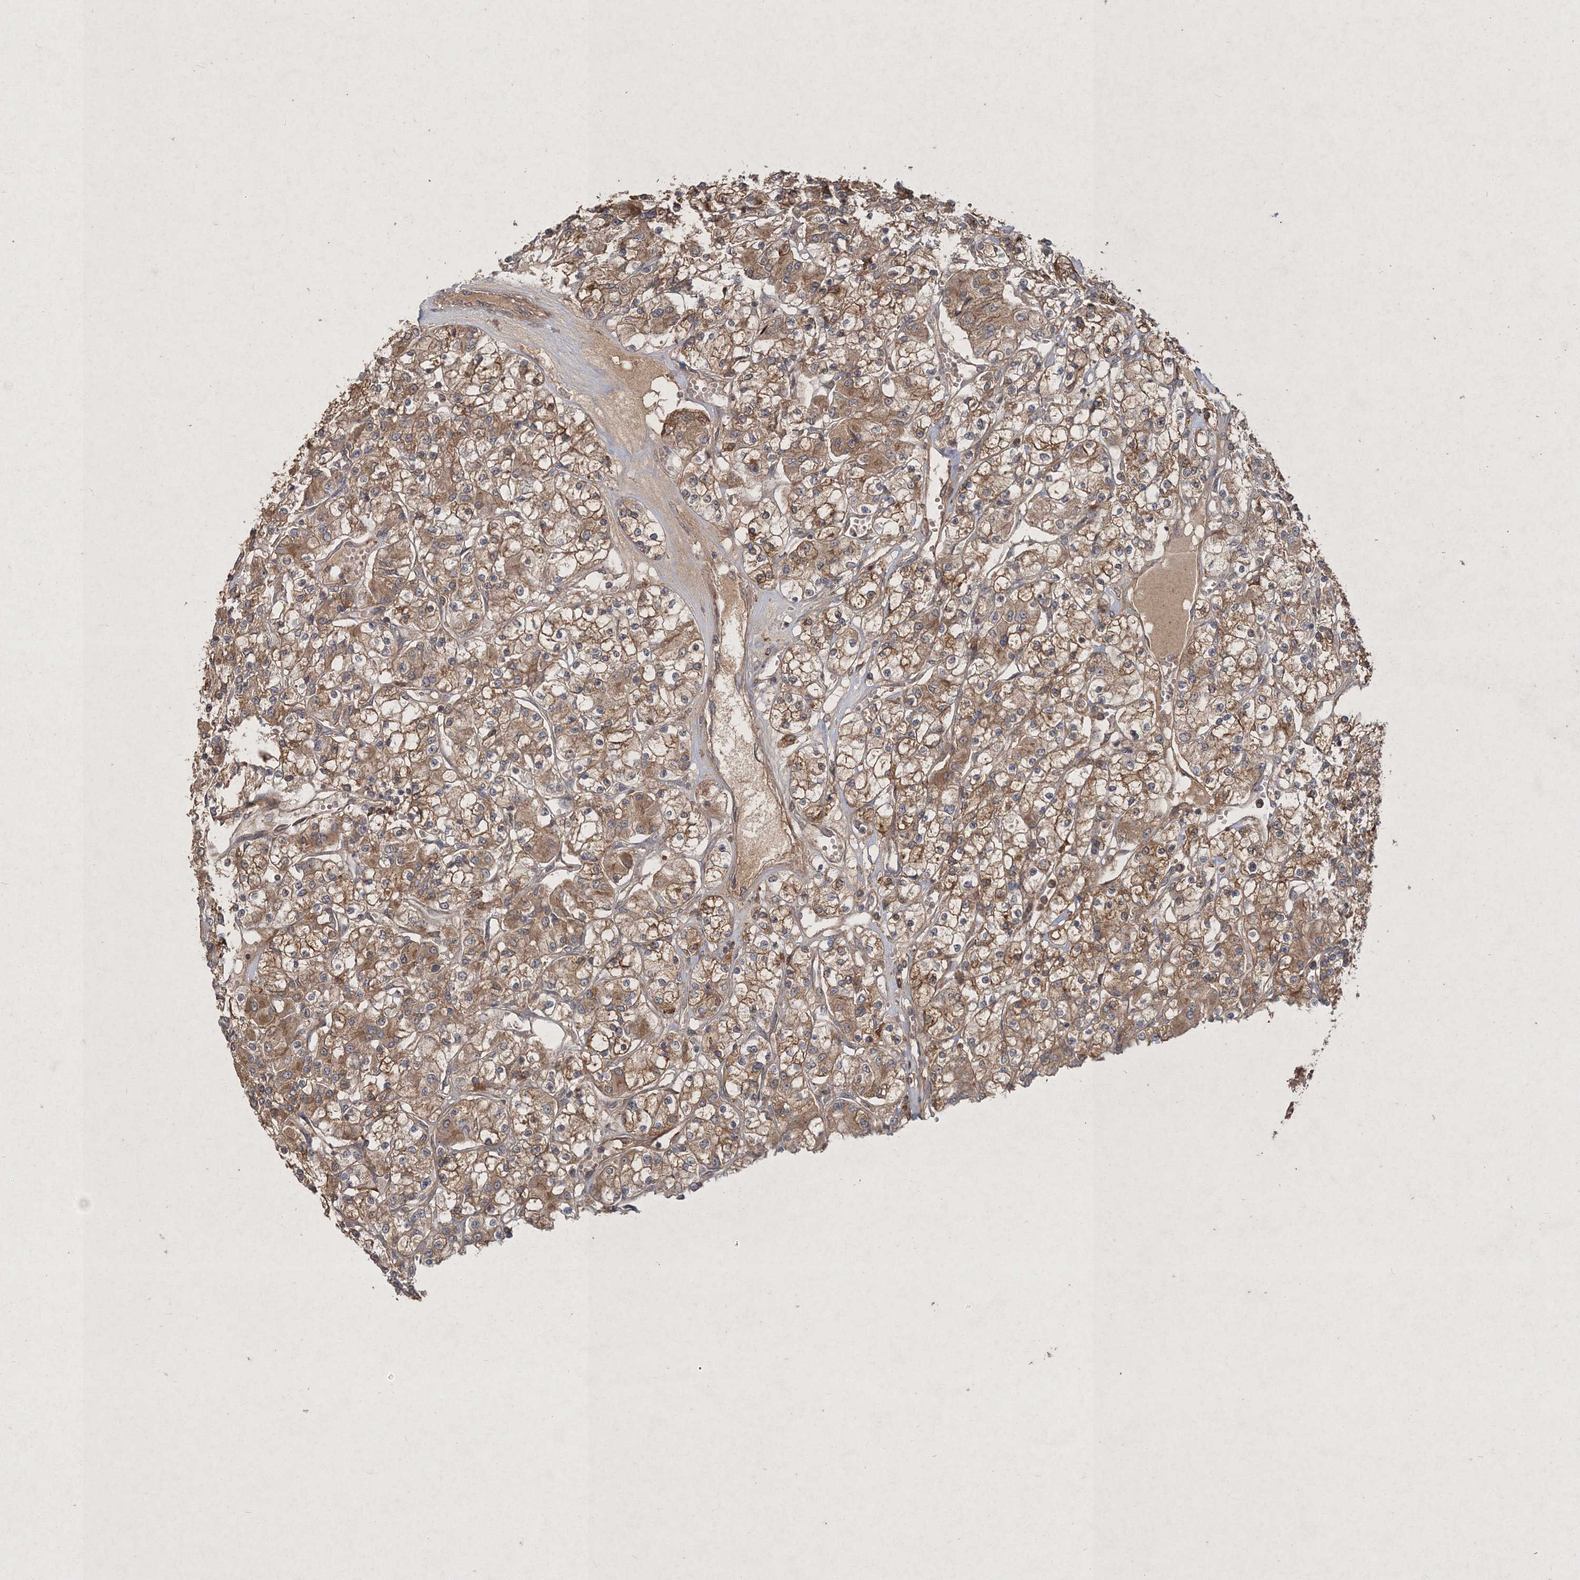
{"staining": {"intensity": "moderate", "quantity": ">75%", "location": "cytoplasmic/membranous"}, "tissue": "renal cancer", "cell_type": "Tumor cells", "image_type": "cancer", "snomed": [{"axis": "morphology", "description": "Adenocarcinoma, NOS"}, {"axis": "topography", "description": "Kidney"}], "caption": "A brown stain shows moderate cytoplasmic/membranous positivity of a protein in human renal cancer tumor cells.", "gene": "SPRY1", "patient": {"sex": "female", "age": 59}}